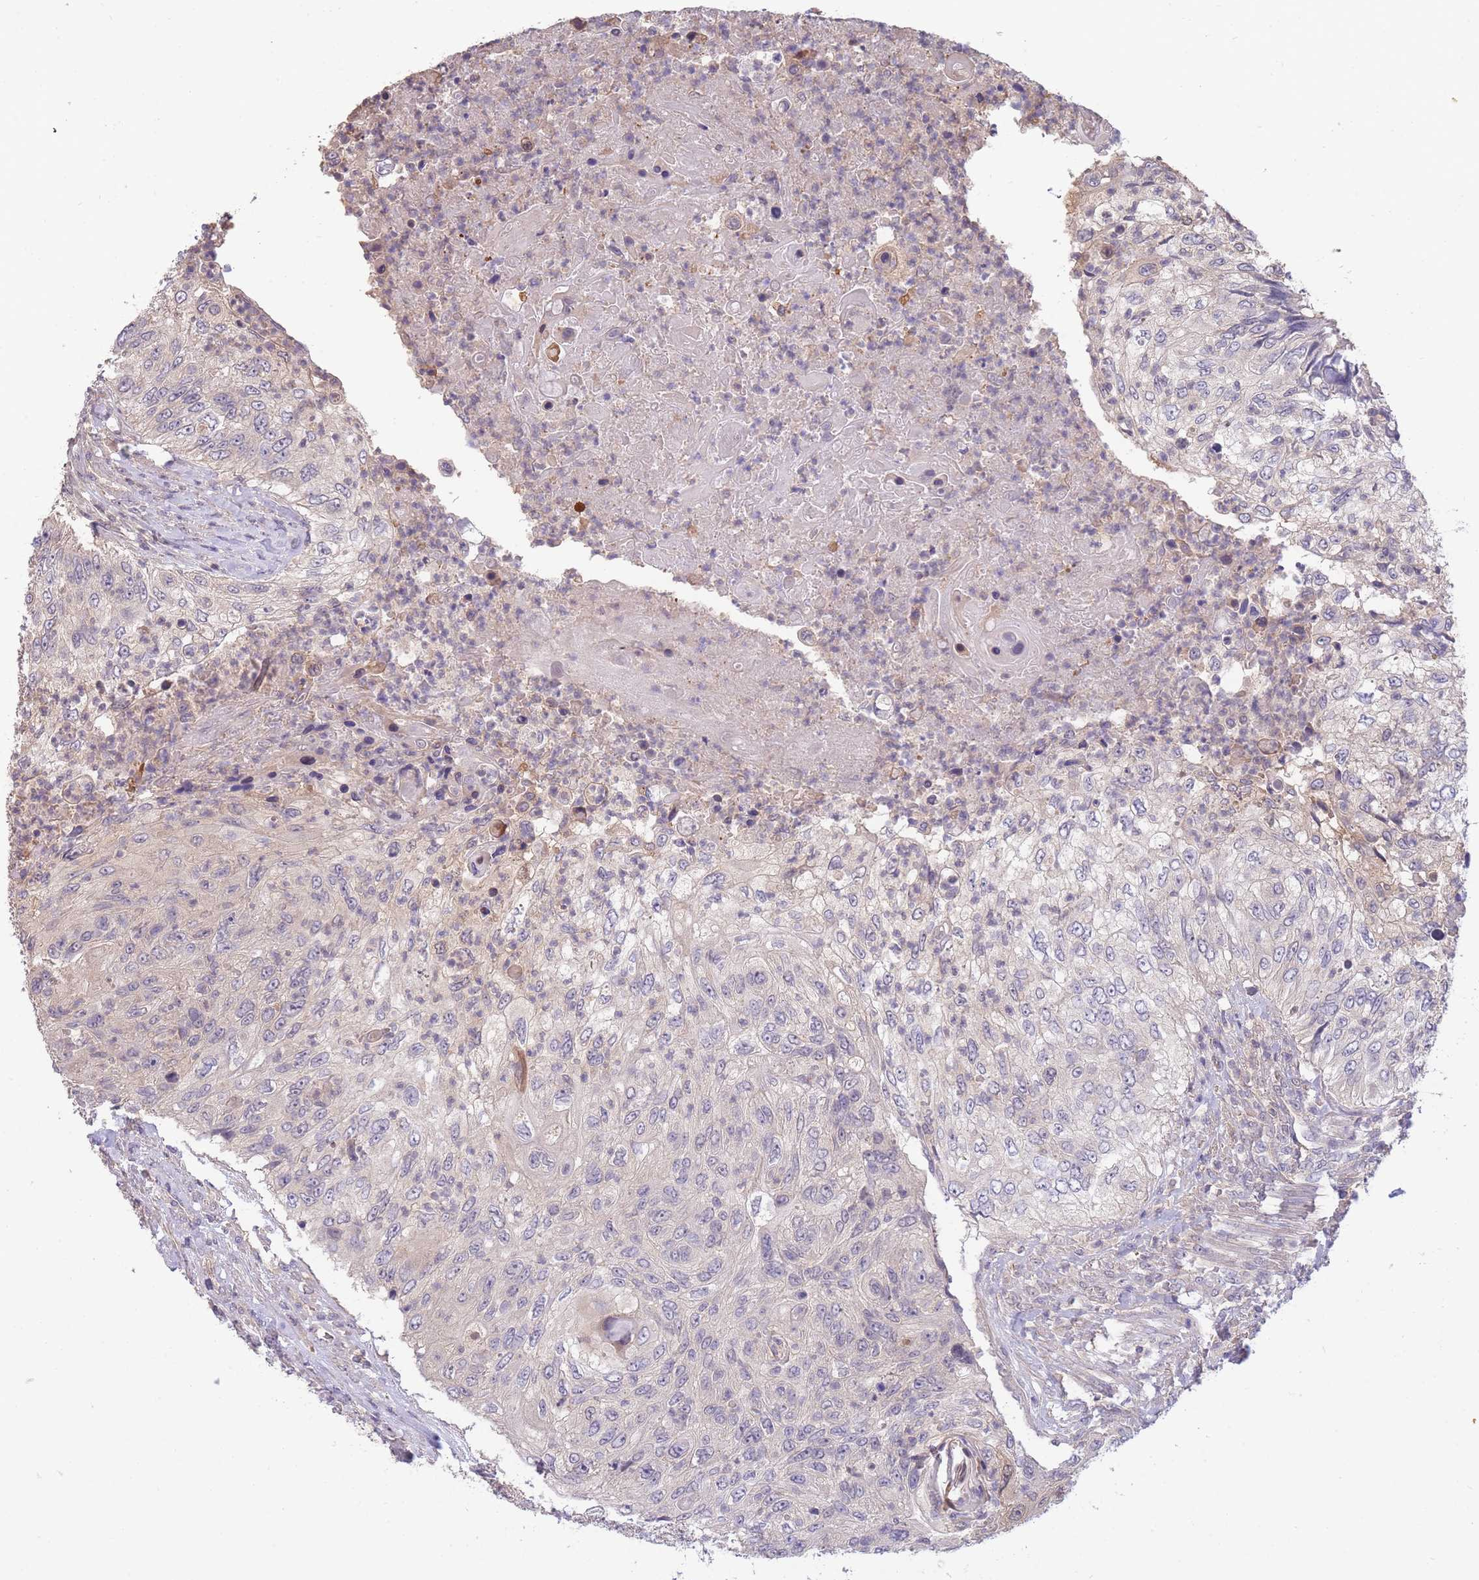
{"staining": {"intensity": "negative", "quantity": "none", "location": "none"}, "tissue": "urothelial cancer", "cell_type": "Tumor cells", "image_type": "cancer", "snomed": [{"axis": "morphology", "description": "Urothelial carcinoma, High grade"}, {"axis": "topography", "description": "Urinary bladder"}], "caption": "High power microscopy photomicrograph of an IHC histopathology image of high-grade urothelial carcinoma, revealing no significant expression in tumor cells.", "gene": "SMC6", "patient": {"sex": "female", "age": 60}}